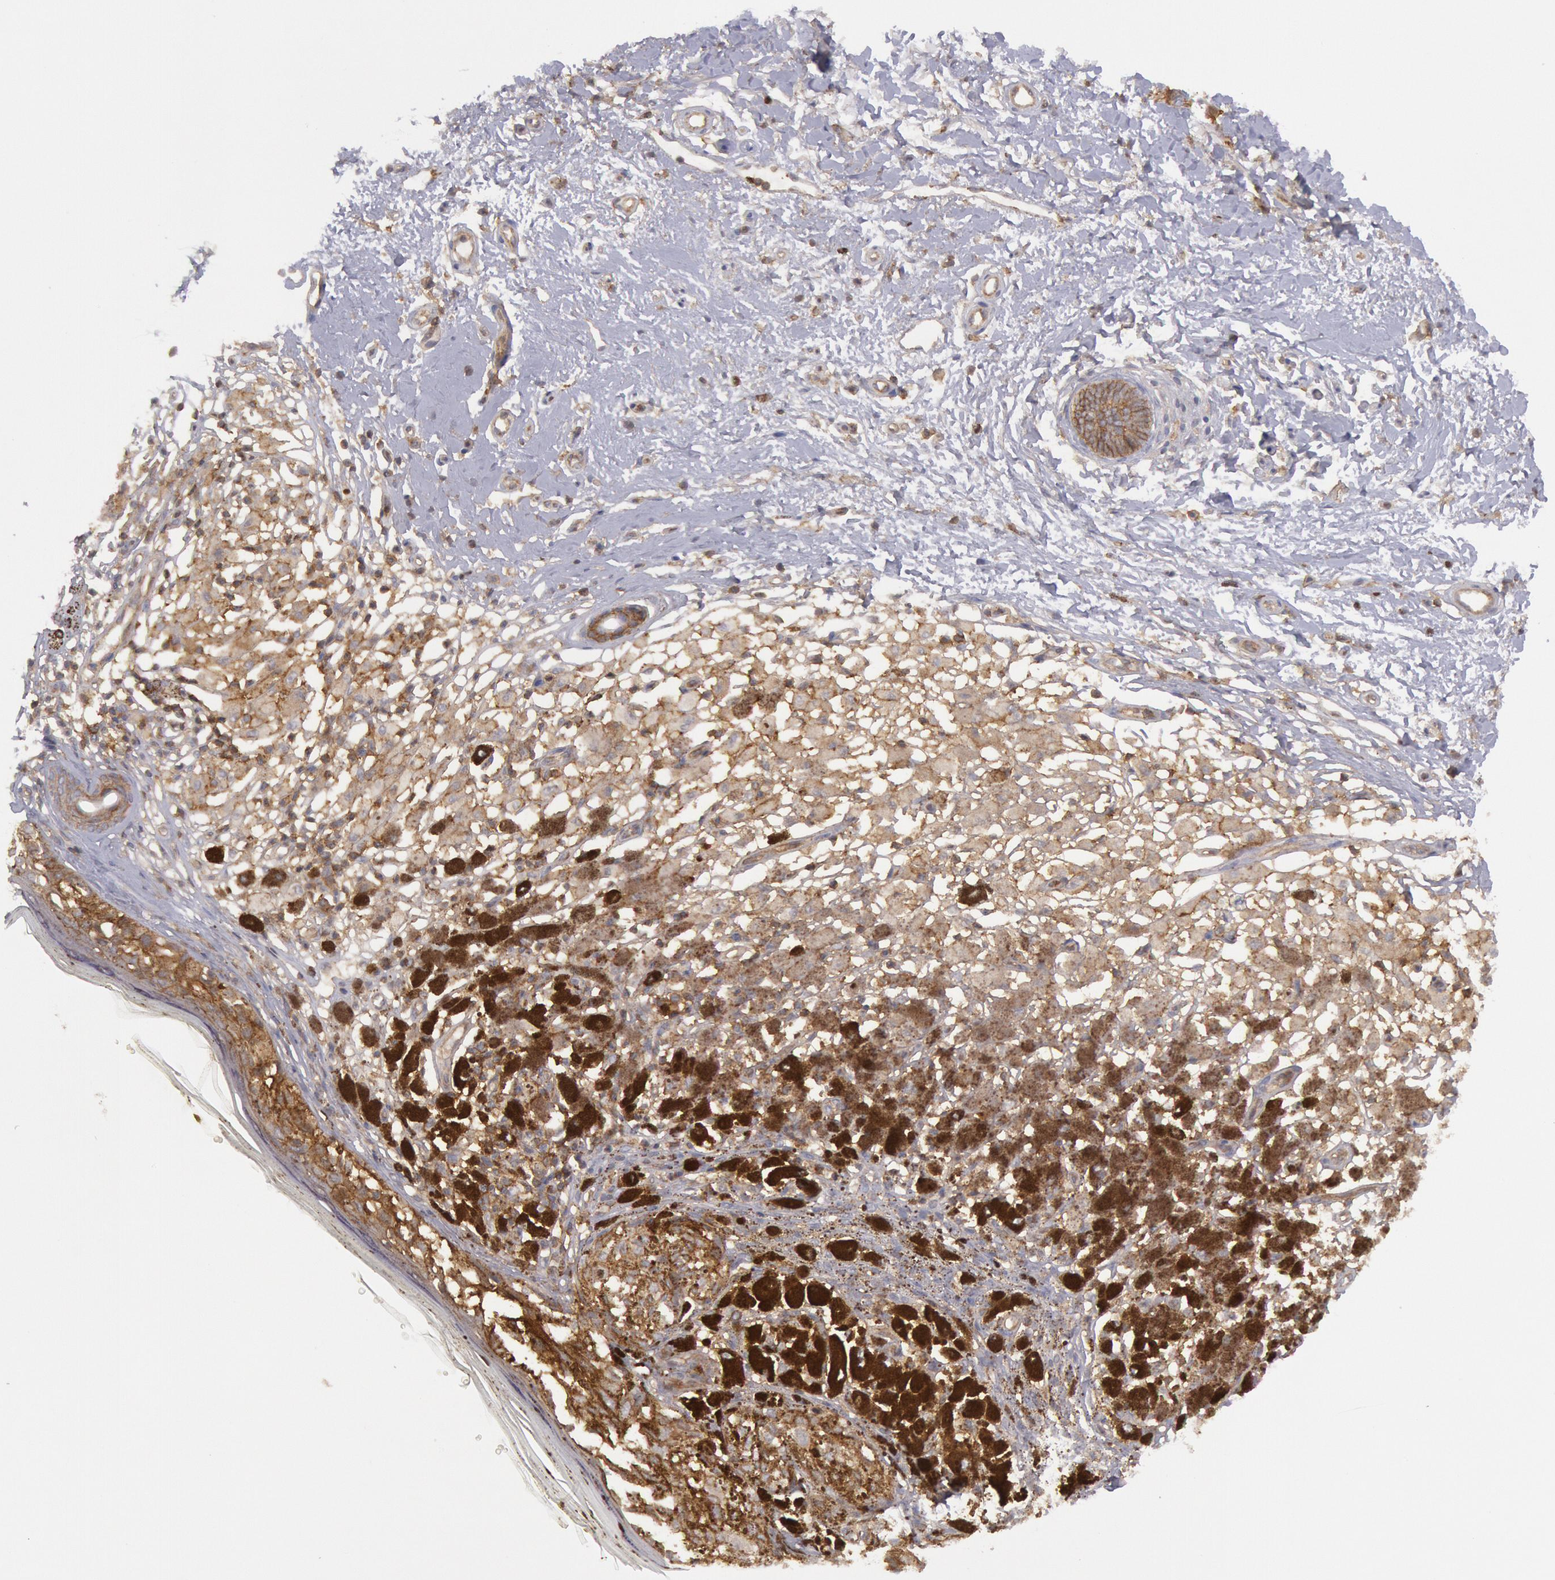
{"staining": {"intensity": "weak", "quantity": "25%-75%", "location": "cytoplasmic/membranous"}, "tissue": "melanoma", "cell_type": "Tumor cells", "image_type": "cancer", "snomed": [{"axis": "morphology", "description": "Malignant melanoma, NOS"}, {"axis": "topography", "description": "Skin"}], "caption": "Melanoma stained with DAB (3,3'-diaminobenzidine) immunohistochemistry (IHC) displays low levels of weak cytoplasmic/membranous staining in about 25%-75% of tumor cells. The protein of interest is shown in brown color, while the nuclei are stained blue.", "gene": "STX4", "patient": {"sex": "male", "age": 88}}